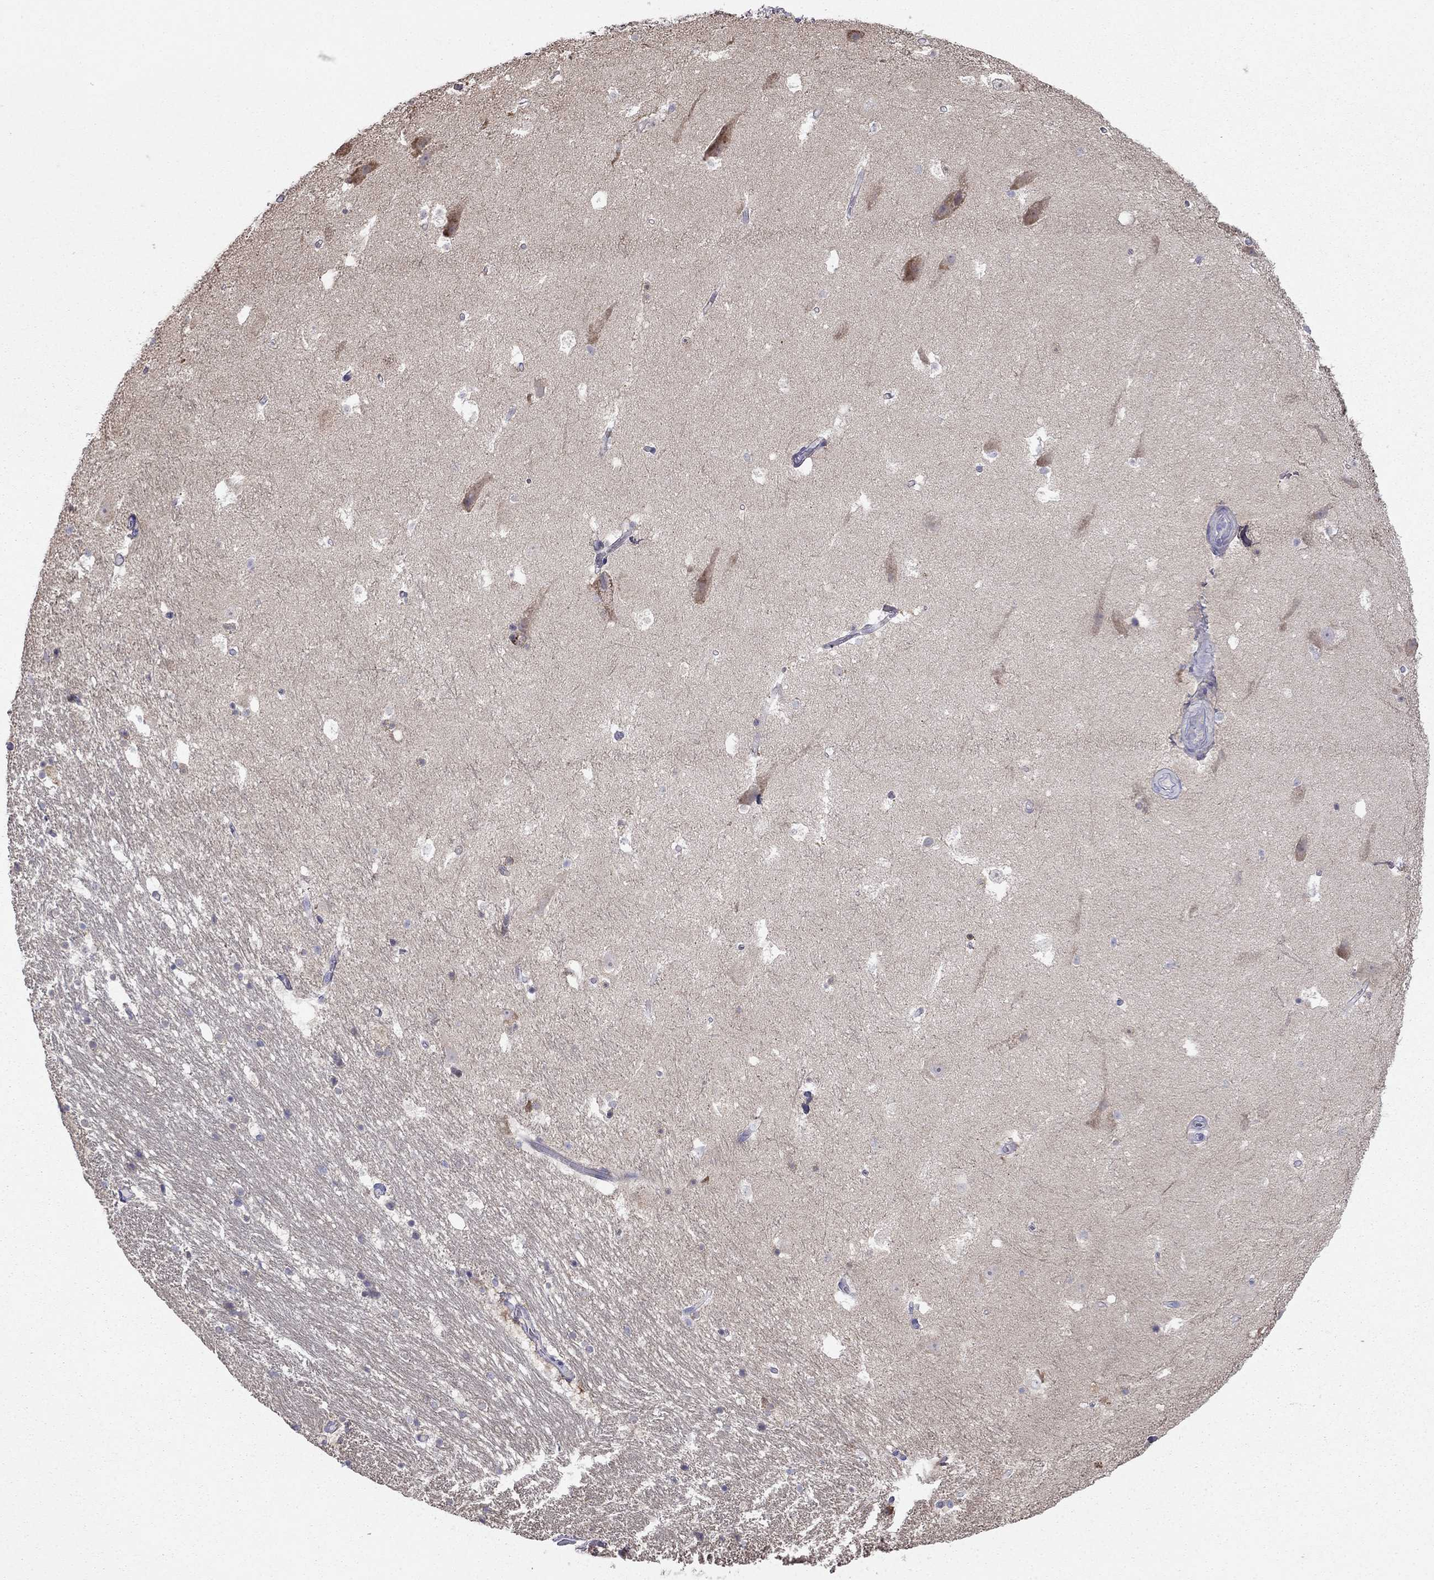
{"staining": {"intensity": "negative", "quantity": "none", "location": "none"}, "tissue": "hippocampus", "cell_type": "Glial cells", "image_type": "normal", "snomed": [{"axis": "morphology", "description": "Normal tissue, NOS"}, {"axis": "topography", "description": "Hippocampus"}], "caption": "Hippocampus stained for a protein using IHC exhibits no staining glial cells.", "gene": "LONRF2", "patient": {"sex": "male", "age": 51}}